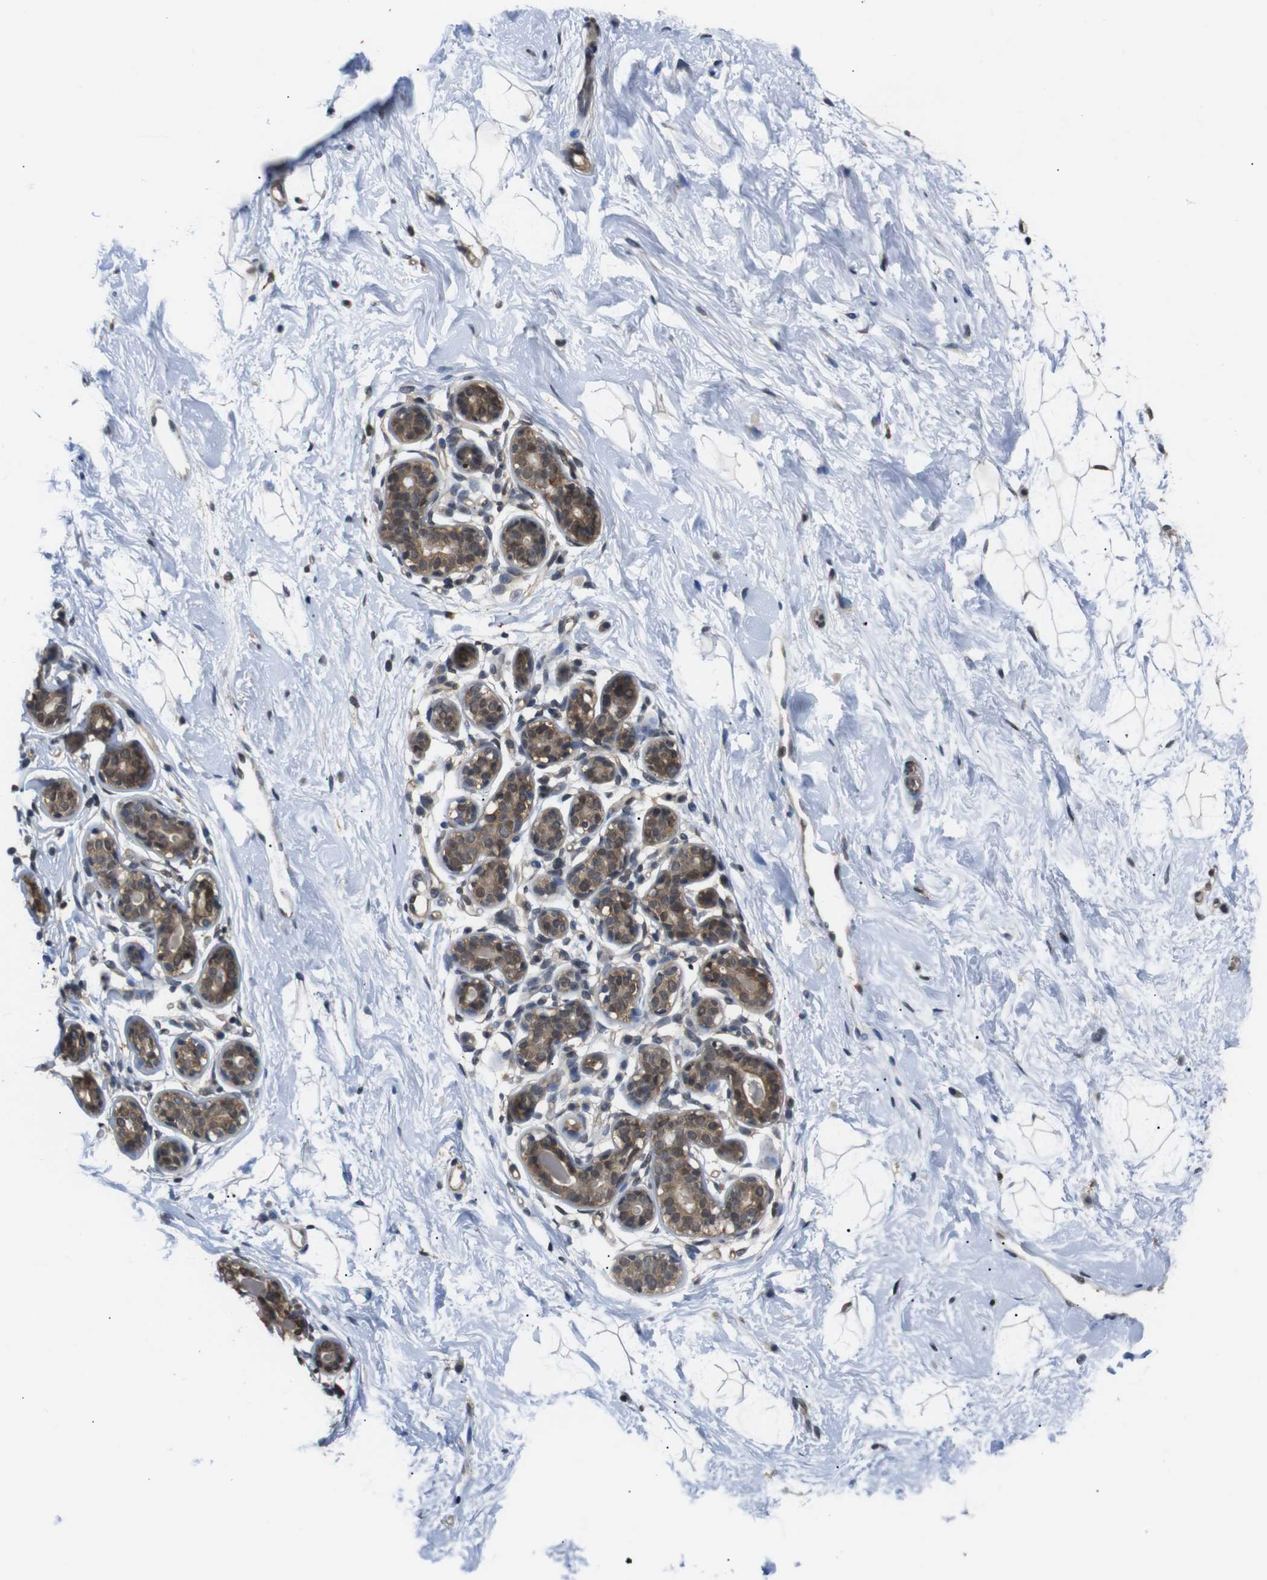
{"staining": {"intensity": "negative", "quantity": "none", "location": "none"}, "tissue": "breast", "cell_type": "Adipocytes", "image_type": "normal", "snomed": [{"axis": "morphology", "description": "Normal tissue, NOS"}, {"axis": "topography", "description": "Breast"}], "caption": "Breast stained for a protein using immunohistochemistry shows no positivity adipocytes.", "gene": "UBXN1", "patient": {"sex": "female", "age": 23}}